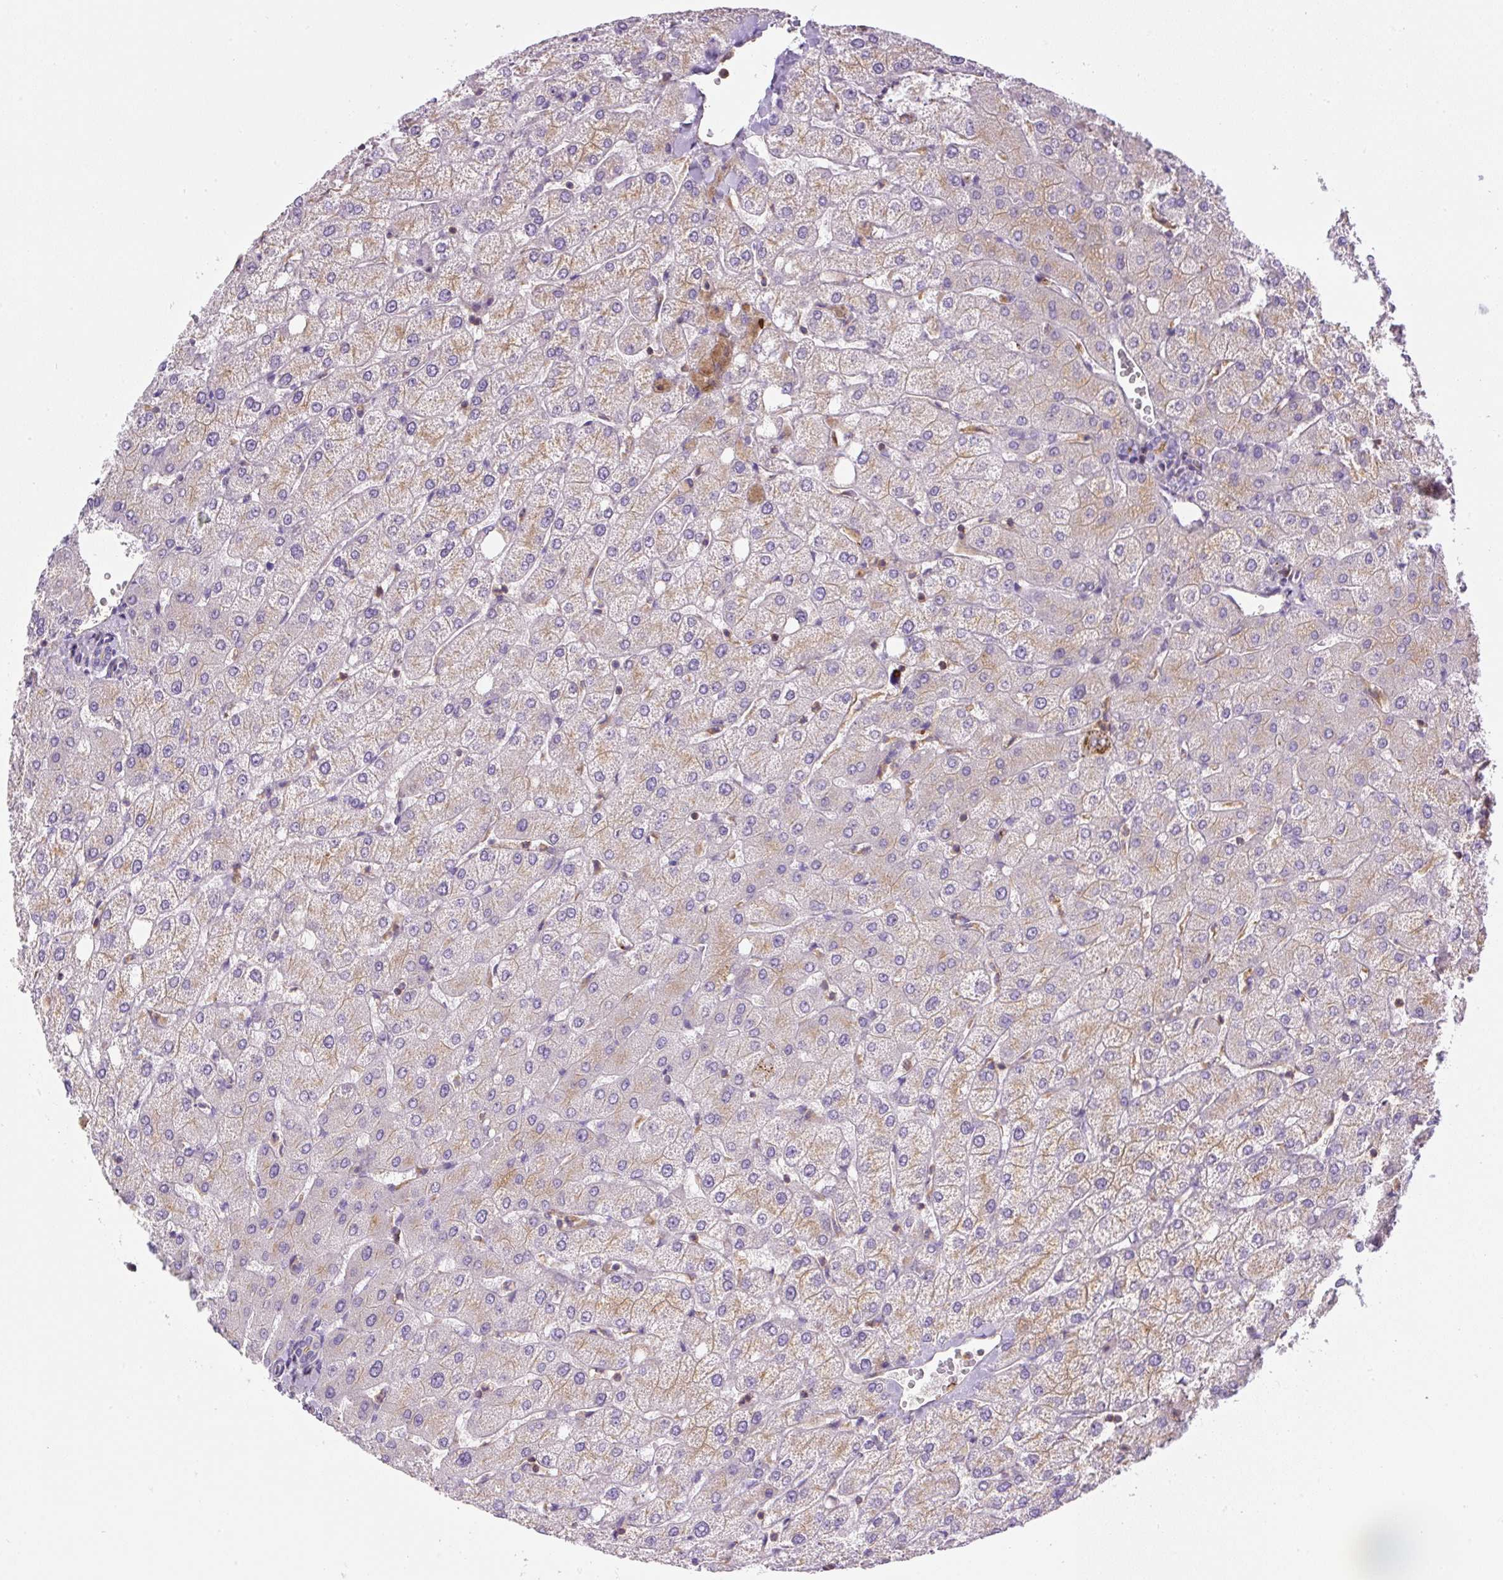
{"staining": {"intensity": "negative", "quantity": "none", "location": "none"}, "tissue": "liver", "cell_type": "Cholangiocytes", "image_type": "normal", "snomed": [{"axis": "morphology", "description": "Normal tissue, NOS"}, {"axis": "topography", "description": "Liver"}], "caption": "An IHC image of normal liver is shown. There is no staining in cholangiocytes of liver. Brightfield microscopy of immunohistochemistry (IHC) stained with DAB (brown) and hematoxylin (blue), captured at high magnification.", "gene": "PIP5KL1", "patient": {"sex": "female", "age": 54}}